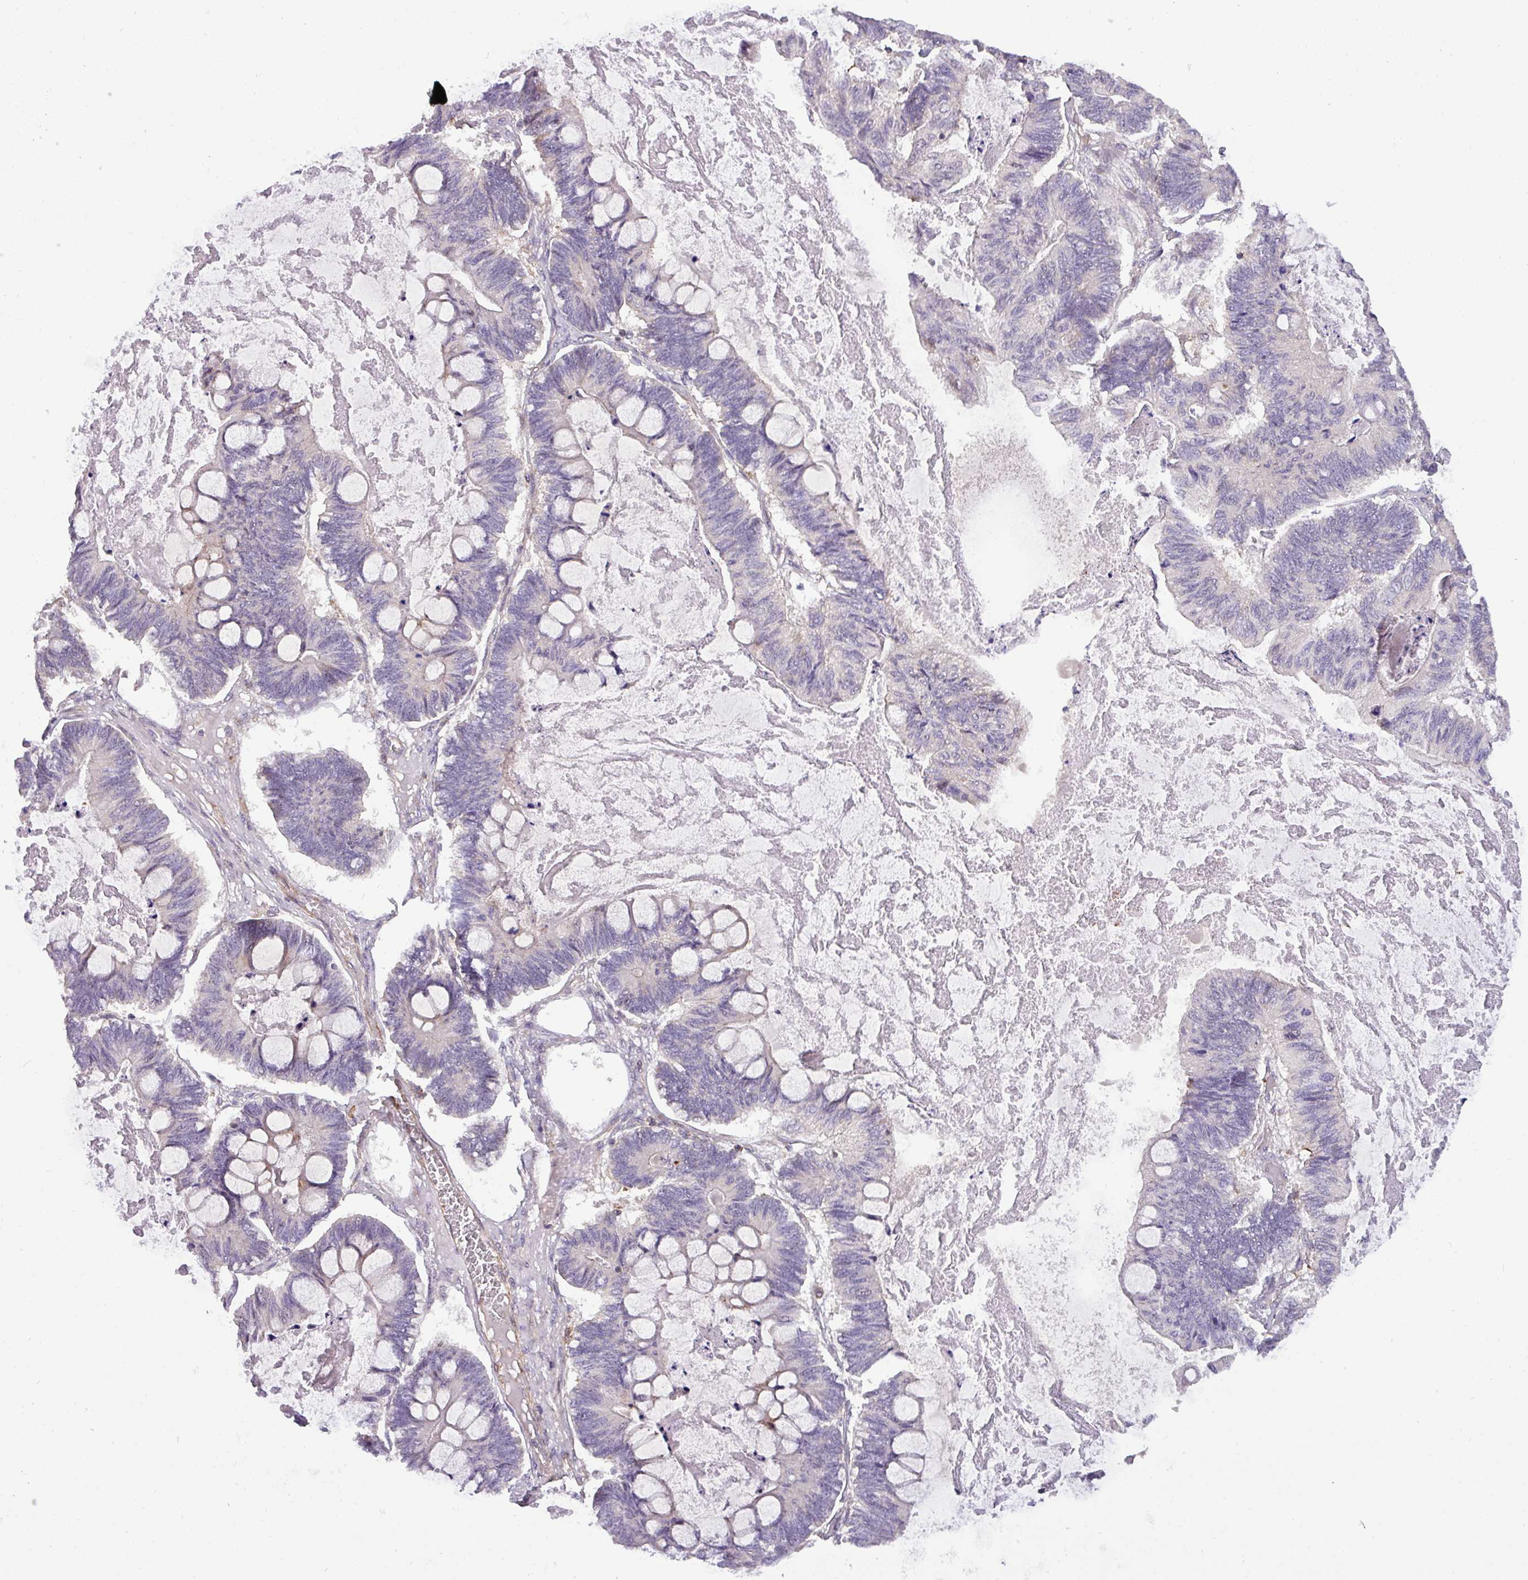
{"staining": {"intensity": "negative", "quantity": "none", "location": "none"}, "tissue": "ovarian cancer", "cell_type": "Tumor cells", "image_type": "cancer", "snomed": [{"axis": "morphology", "description": "Cystadenocarcinoma, mucinous, NOS"}, {"axis": "topography", "description": "Ovary"}], "caption": "Immunohistochemical staining of ovarian mucinous cystadenocarcinoma shows no significant positivity in tumor cells.", "gene": "CASS4", "patient": {"sex": "female", "age": 61}}